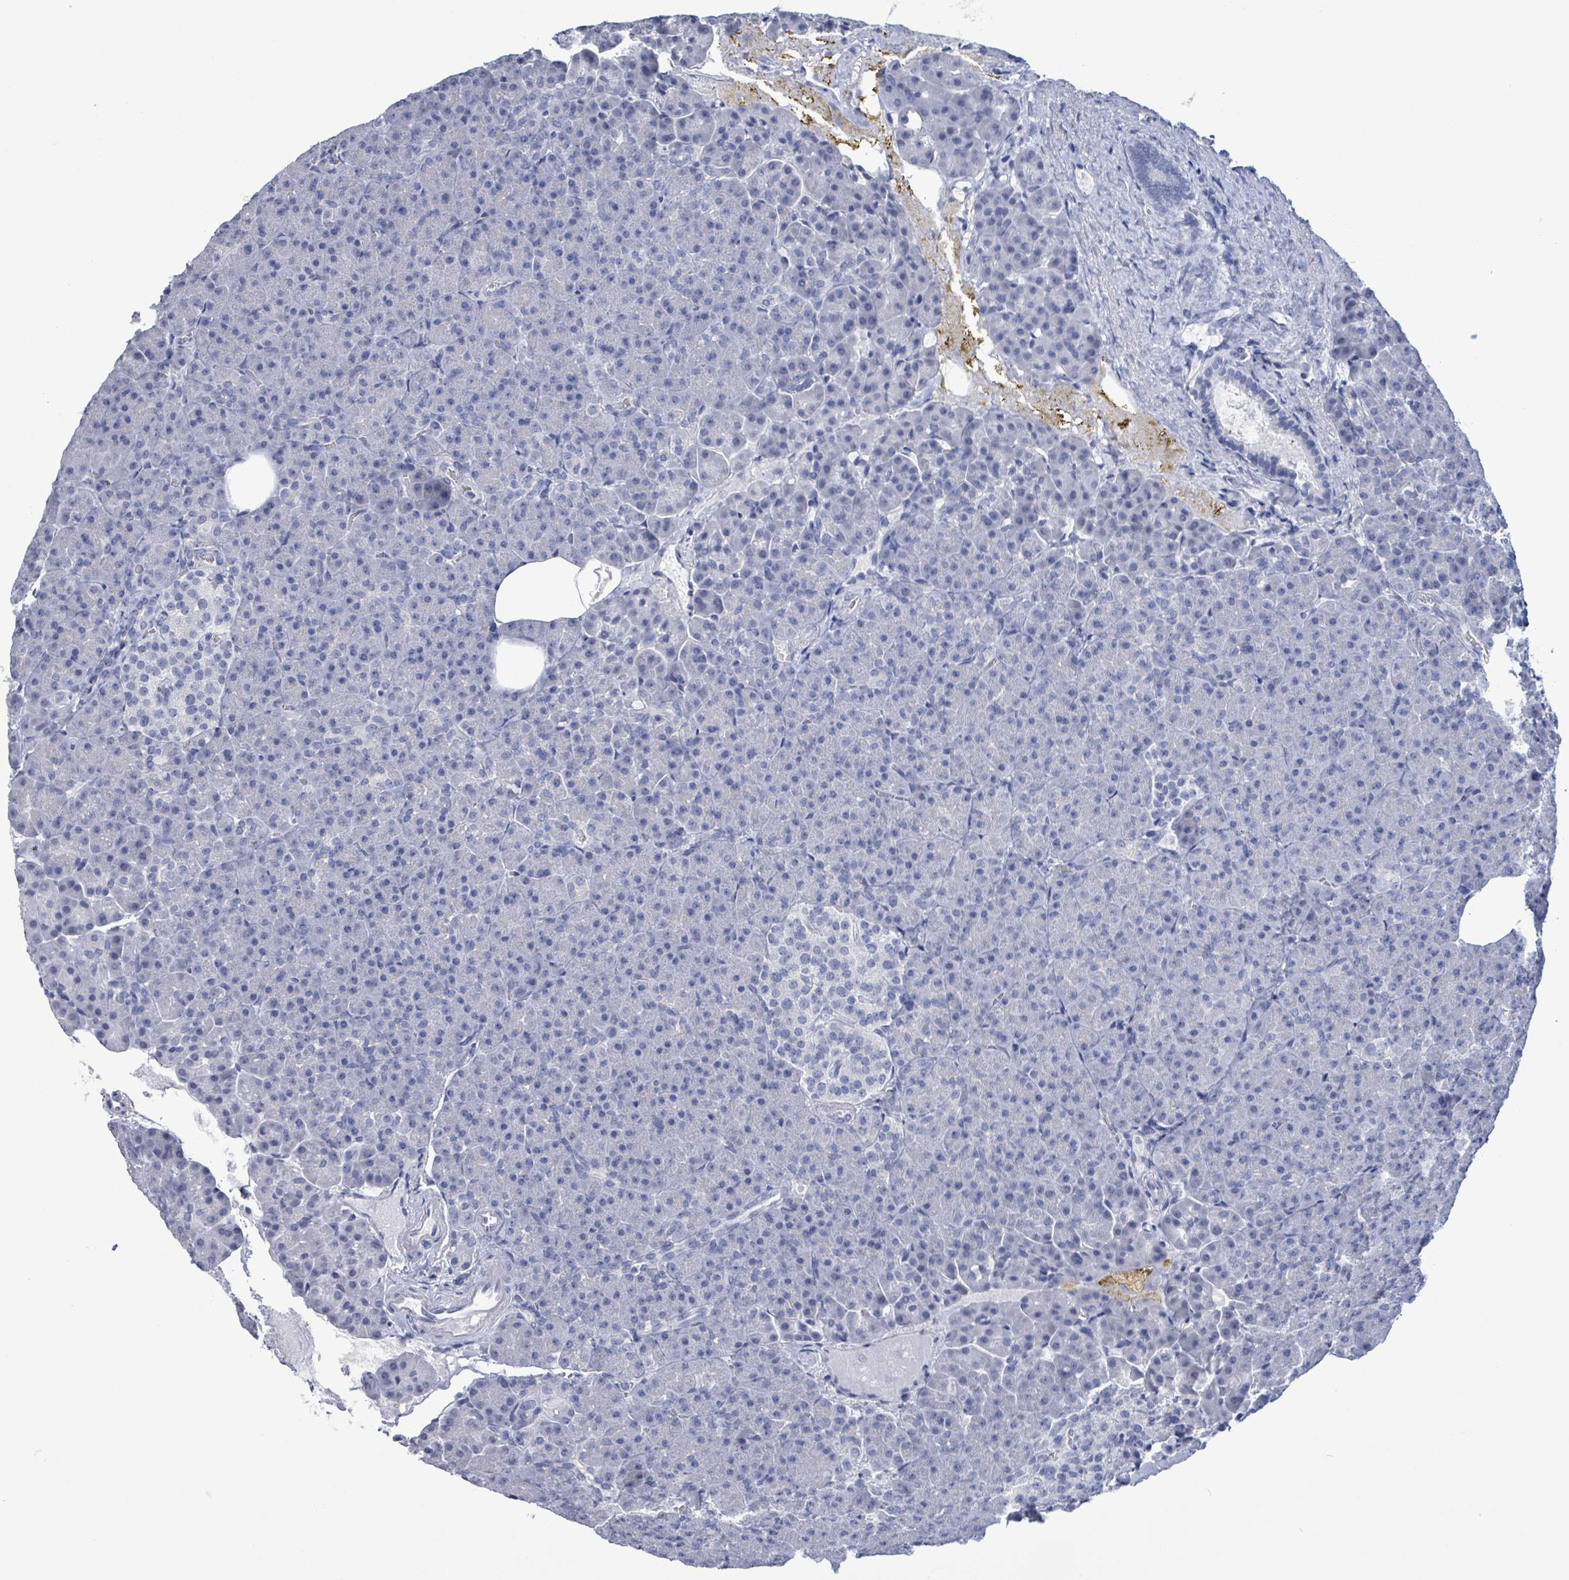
{"staining": {"intensity": "negative", "quantity": "none", "location": "none"}, "tissue": "pancreas", "cell_type": "Exocrine glandular cells", "image_type": "normal", "snomed": [{"axis": "morphology", "description": "Normal tissue, NOS"}, {"axis": "topography", "description": "Pancreas"}], "caption": "A micrograph of human pancreas is negative for staining in exocrine glandular cells. The staining was performed using DAB (3,3'-diaminobenzidine) to visualize the protein expression in brown, while the nuclei were stained in blue with hematoxylin (Magnification: 20x).", "gene": "NKX2", "patient": {"sex": "female", "age": 74}}